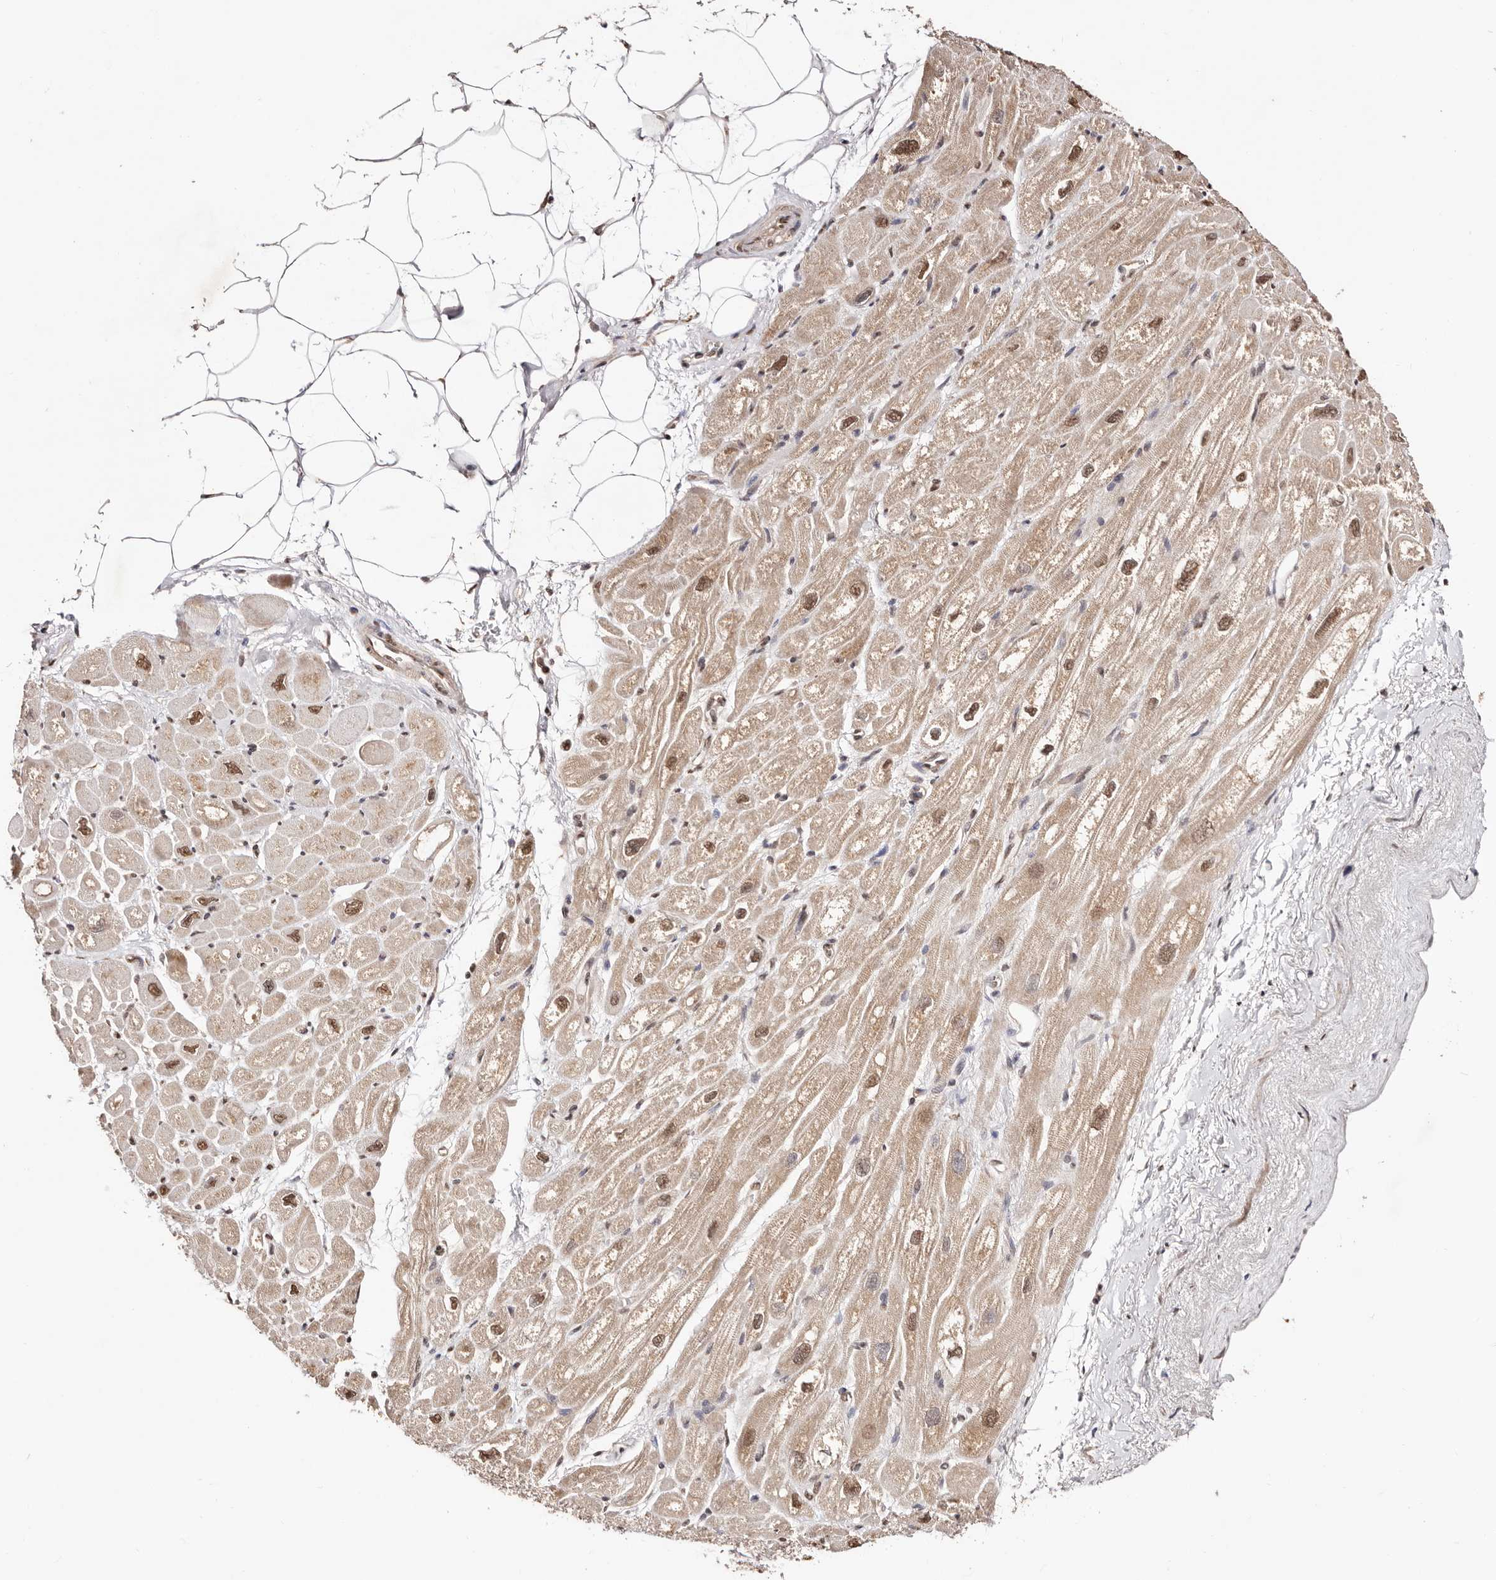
{"staining": {"intensity": "moderate", "quantity": "25%-75%", "location": "cytoplasmic/membranous,nuclear"}, "tissue": "heart muscle", "cell_type": "Cardiomyocytes", "image_type": "normal", "snomed": [{"axis": "morphology", "description": "Normal tissue, NOS"}, {"axis": "topography", "description": "Heart"}], "caption": "Protein staining of unremarkable heart muscle reveals moderate cytoplasmic/membranous,nuclear positivity in approximately 25%-75% of cardiomyocytes.", "gene": "BICRAL", "patient": {"sex": "male", "age": 50}}